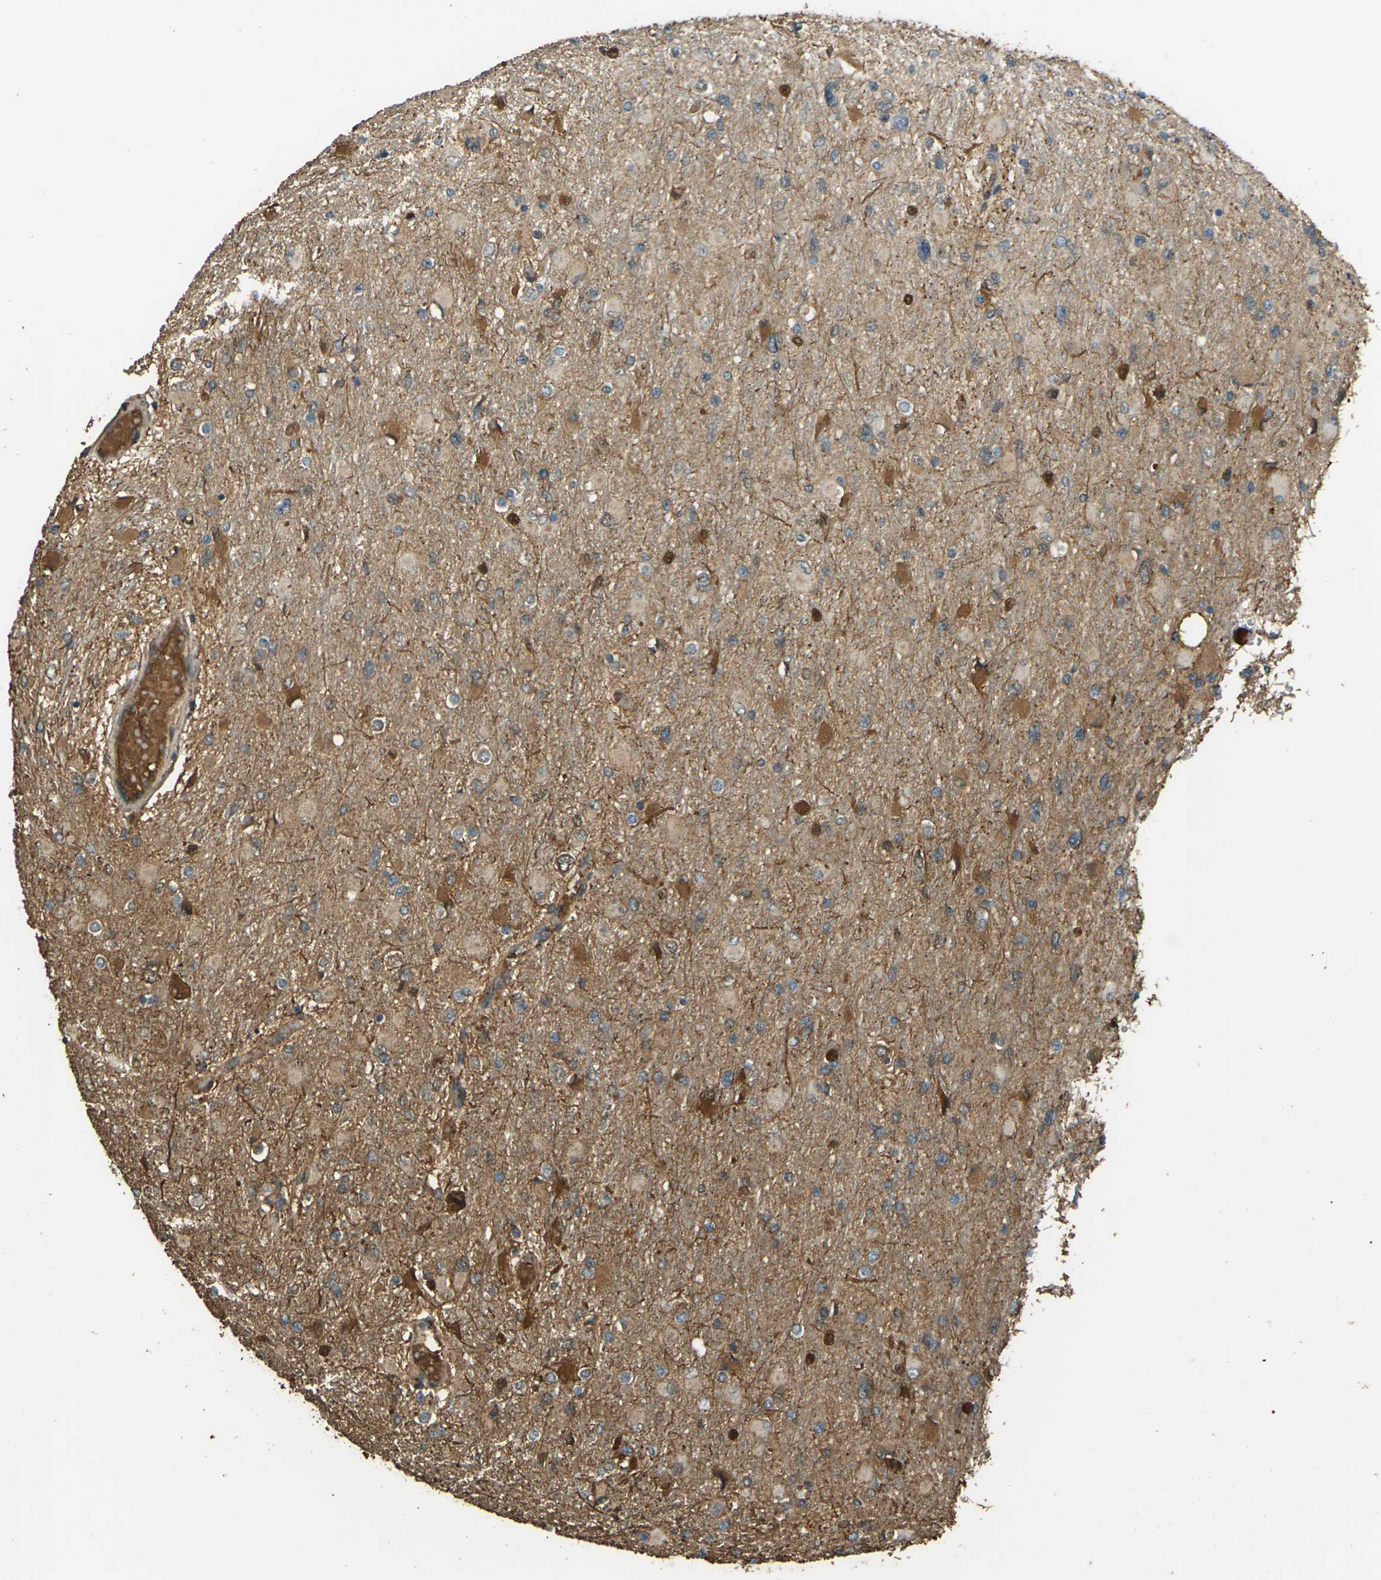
{"staining": {"intensity": "moderate", "quantity": "25%-75%", "location": "cytoplasmic/membranous"}, "tissue": "glioma", "cell_type": "Tumor cells", "image_type": "cancer", "snomed": [{"axis": "morphology", "description": "Glioma, malignant, High grade"}, {"axis": "topography", "description": "Cerebral cortex"}], "caption": "This image demonstrates glioma stained with immunohistochemistry (IHC) to label a protein in brown. The cytoplasmic/membranous of tumor cells show moderate positivity for the protein. Nuclei are counter-stained blue.", "gene": "CYP1B1", "patient": {"sex": "female", "age": 36}}